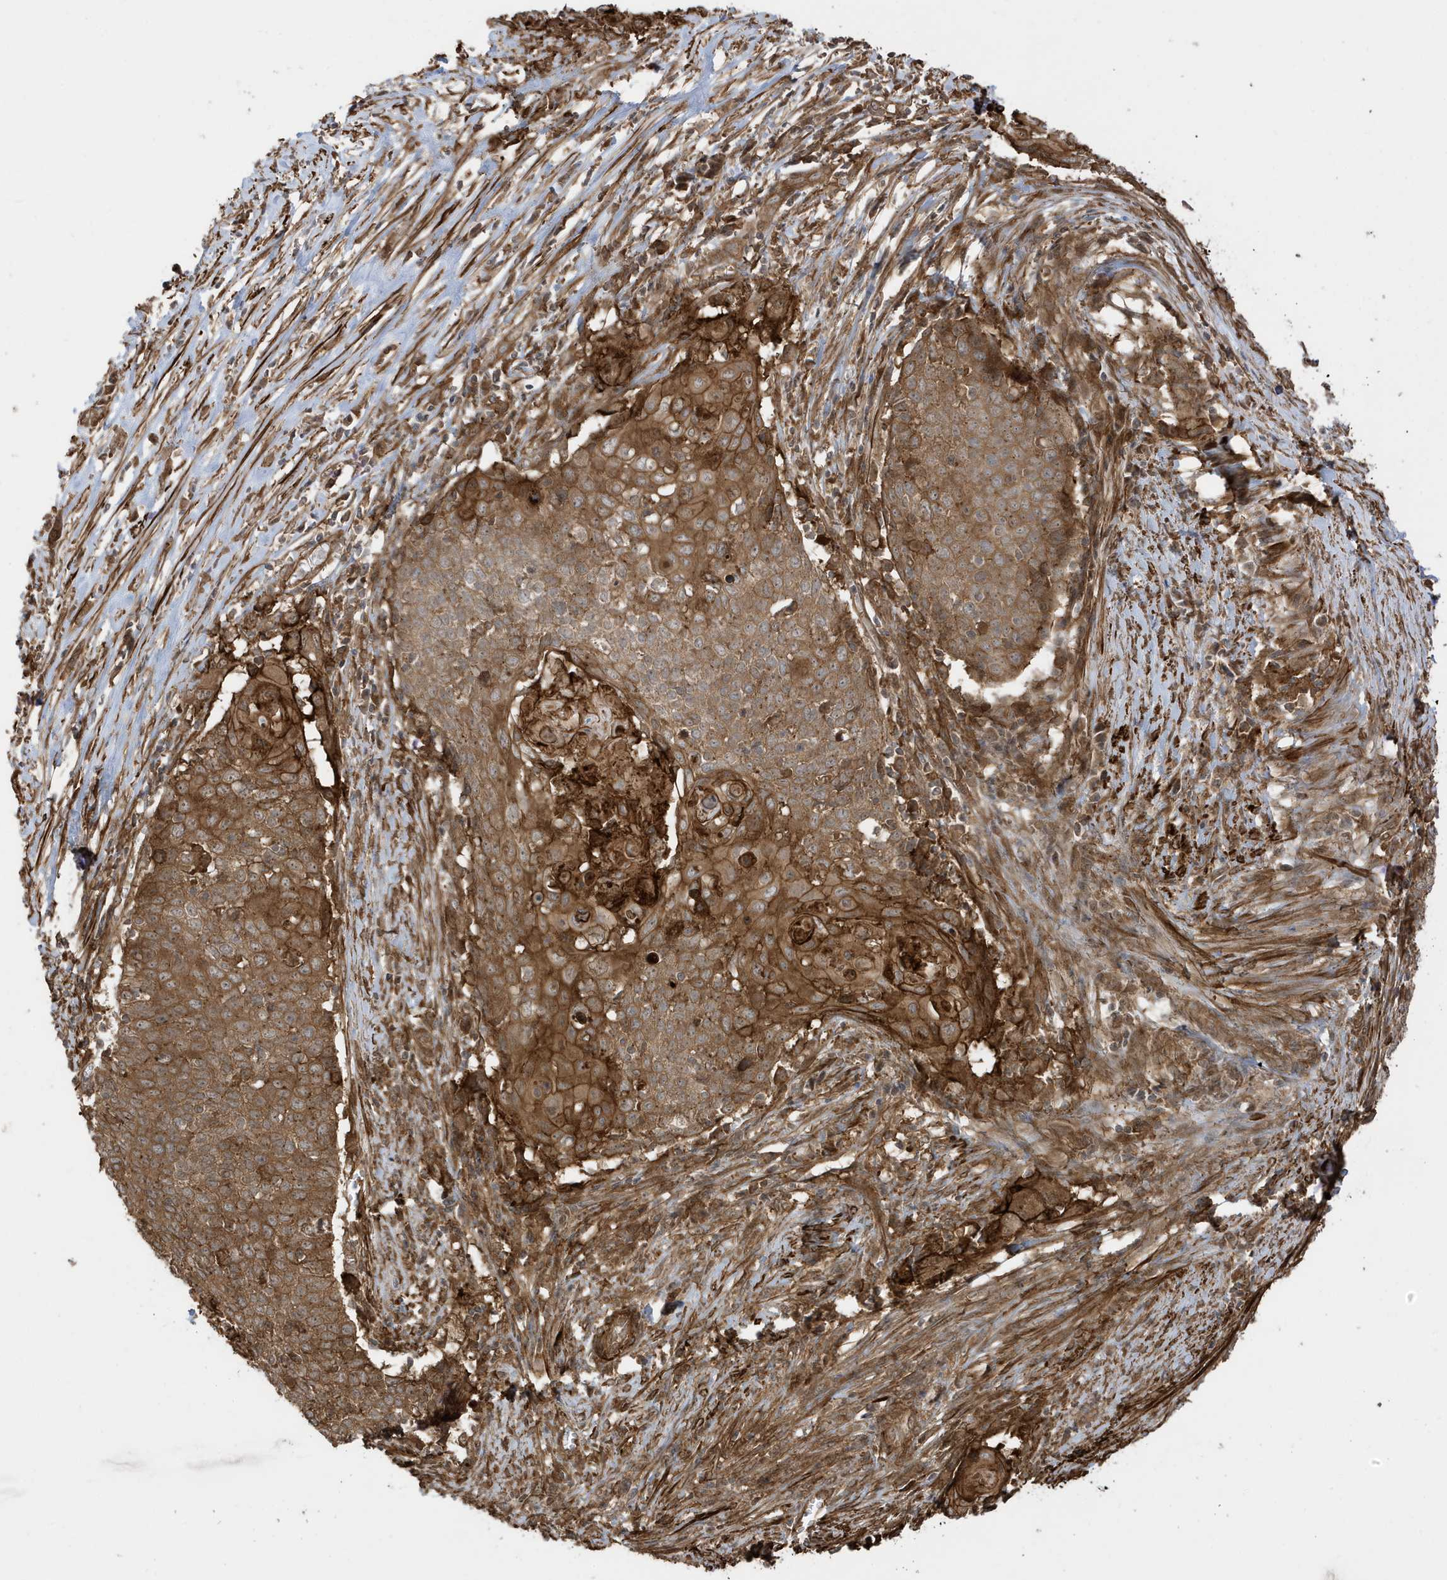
{"staining": {"intensity": "moderate", "quantity": ">75%", "location": "cytoplasmic/membranous"}, "tissue": "cervical cancer", "cell_type": "Tumor cells", "image_type": "cancer", "snomed": [{"axis": "morphology", "description": "Squamous cell carcinoma, NOS"}, {"axis": "topography", "description": "Cervix"}], "caption": "A micrograph showing moderate cytoplasmic/membranous positivity in approximately >75% of tumor cells in squamous cell carcinoma (cervical), as visualized by brown immunohistochemical staining.", "gene": "CDC42EP3", "patient": {"sex": "female", "age": 39}}